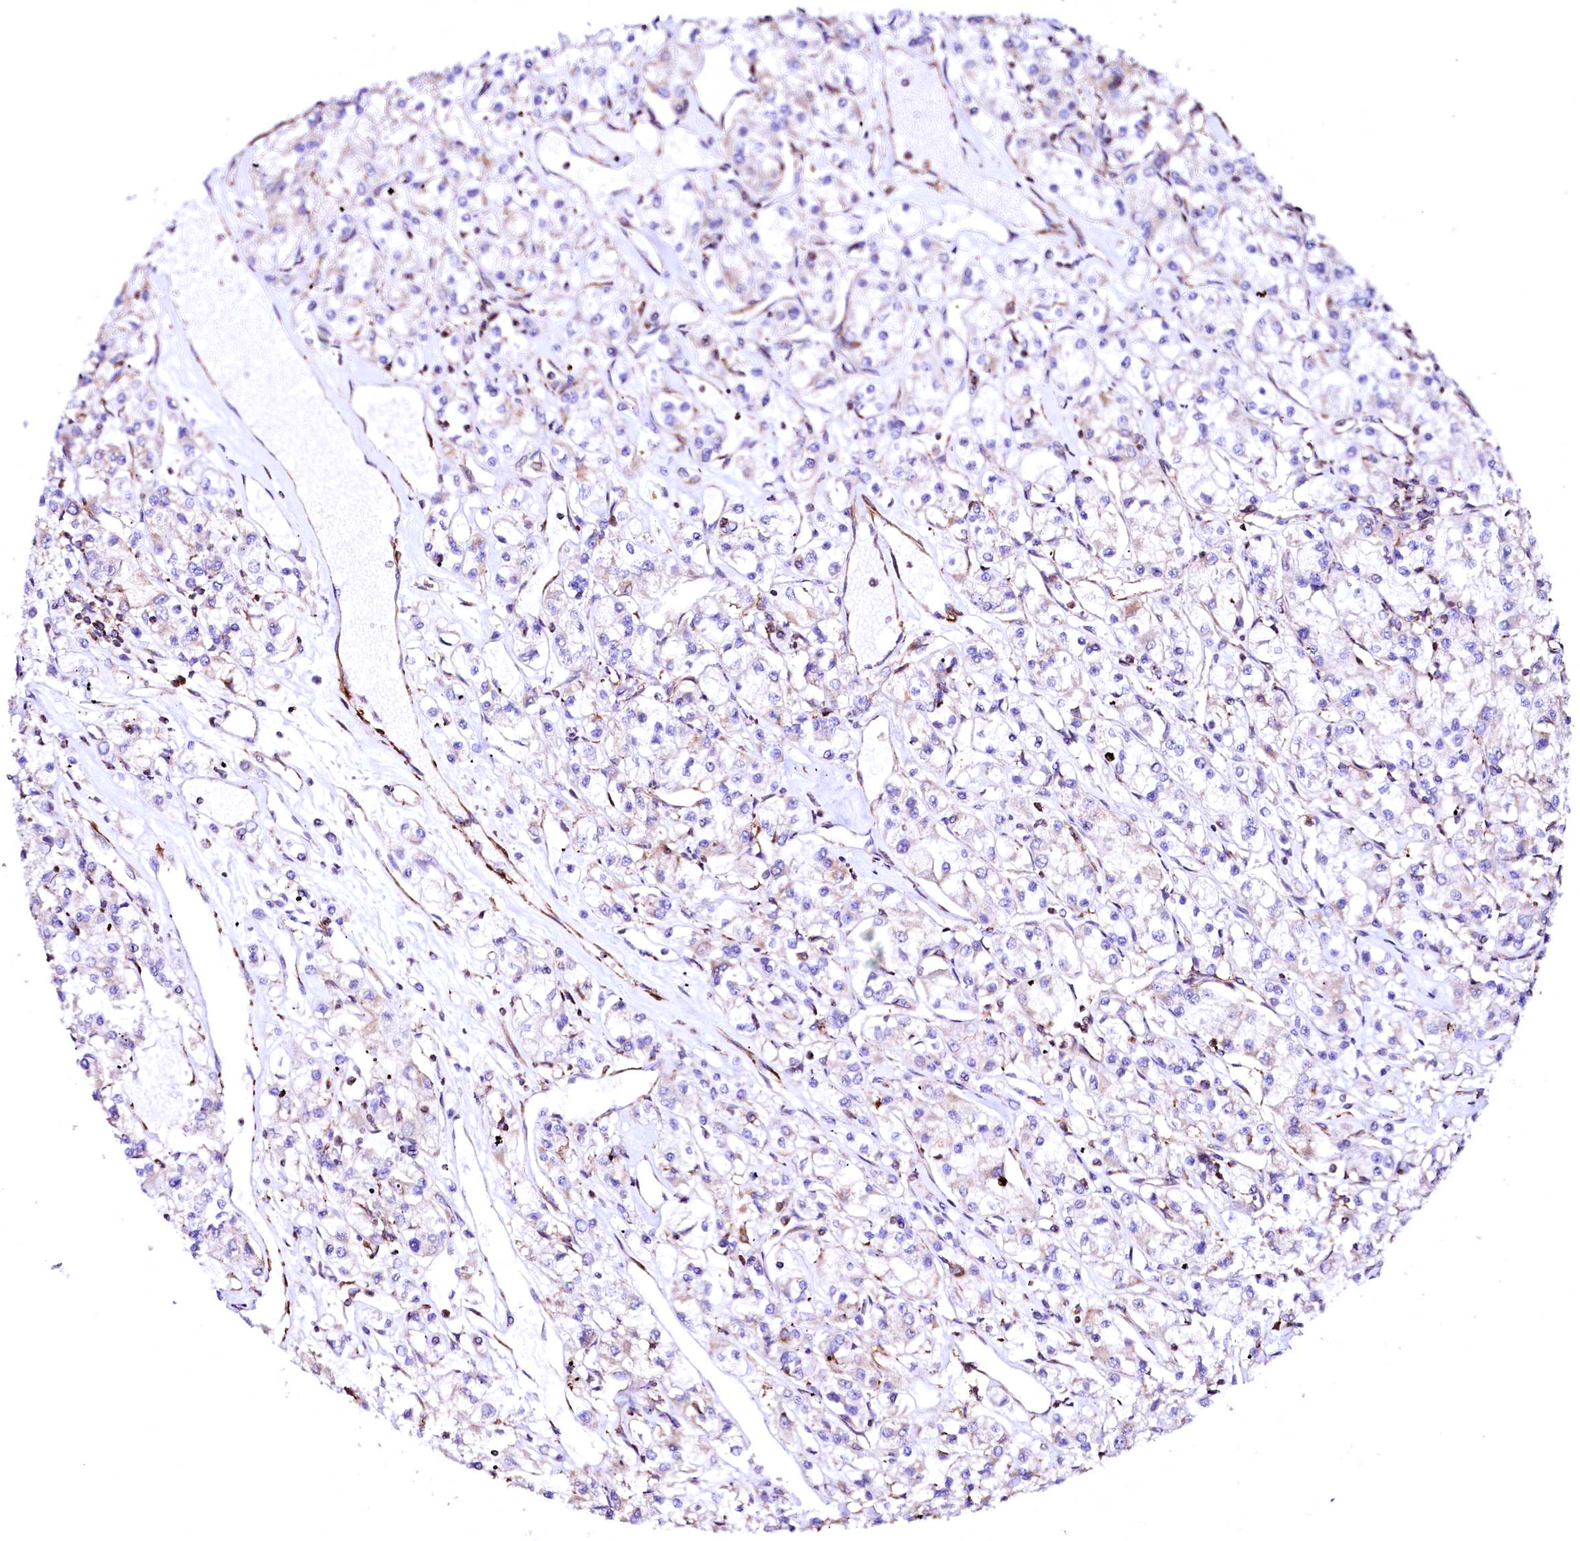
{"staining": {"intensity": "weak", "quantity": "25%-75%", "location": "cytoplasmic/membranous"}, "tissue": "renal cancer", "cell_type": "Tumor cells", "image_type": "cancer", "snomed": [{"axis": "morphology", "description": "Adenocarcinoma, NOS"}, {"axis": "topography", "description": "Kidney"}], "caption": "Tumor cells demonstrate low levels of weak cytoplasmic/membranous staining in approximately 25%-75% of cells in adenocarcinoma (renal).", "gene": "GPR176", "patient": {"sex": "female", "age": 59}}